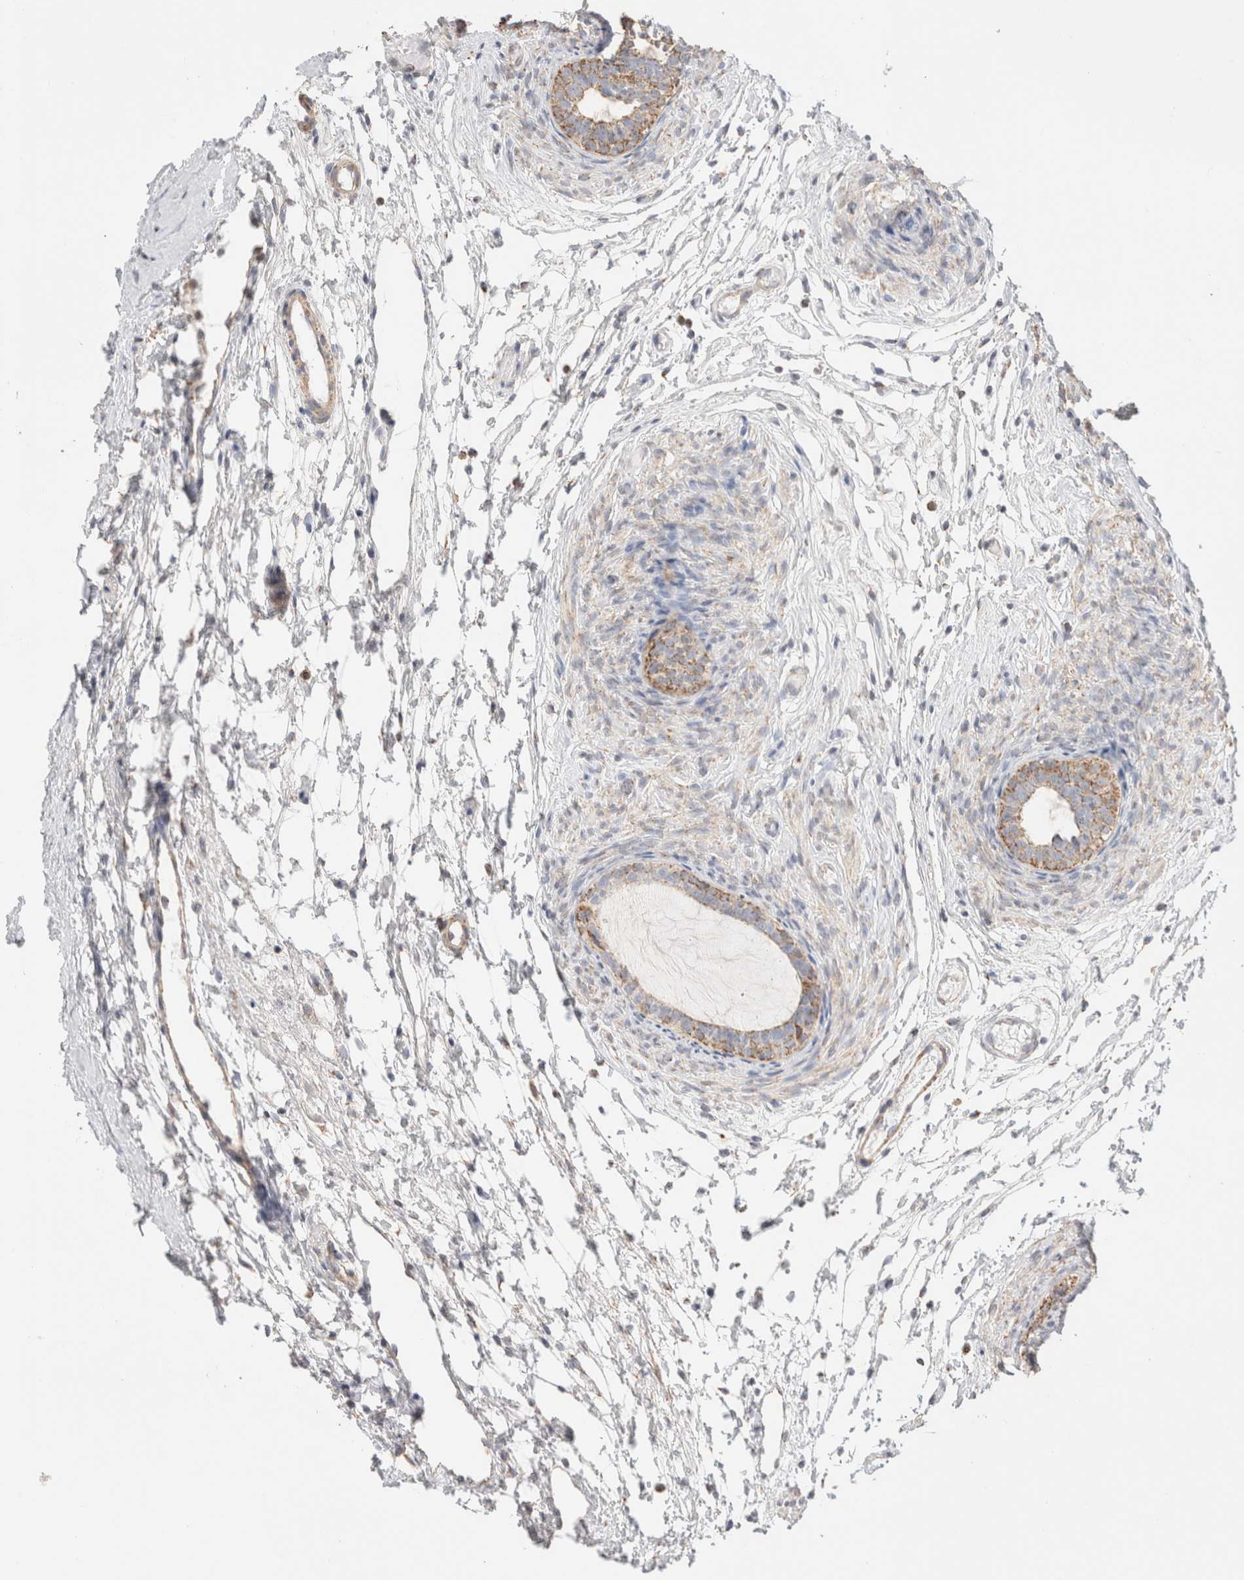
{"staining": {"intensity": "moderate", "quantity": ">75%", "location": "cytoplasmic/membranous"}, "tissue": "epididymis", "cell_type": "Glandular cells", "image_type": "normal", "snomed": [{"axis": "morphology", "description": "Normal tissue, NOS"}, {"axis": "topography", "description": "Epididymis"}], "caption": "Moderate cytoplasmic/membranous expression is seen in approximately >75% of glandular cells in normal epididymis. (IHC, brightfield microscopy, high magnification).", "gene": "C1QBP", "patient": {"sex": "male", "age": 5}}